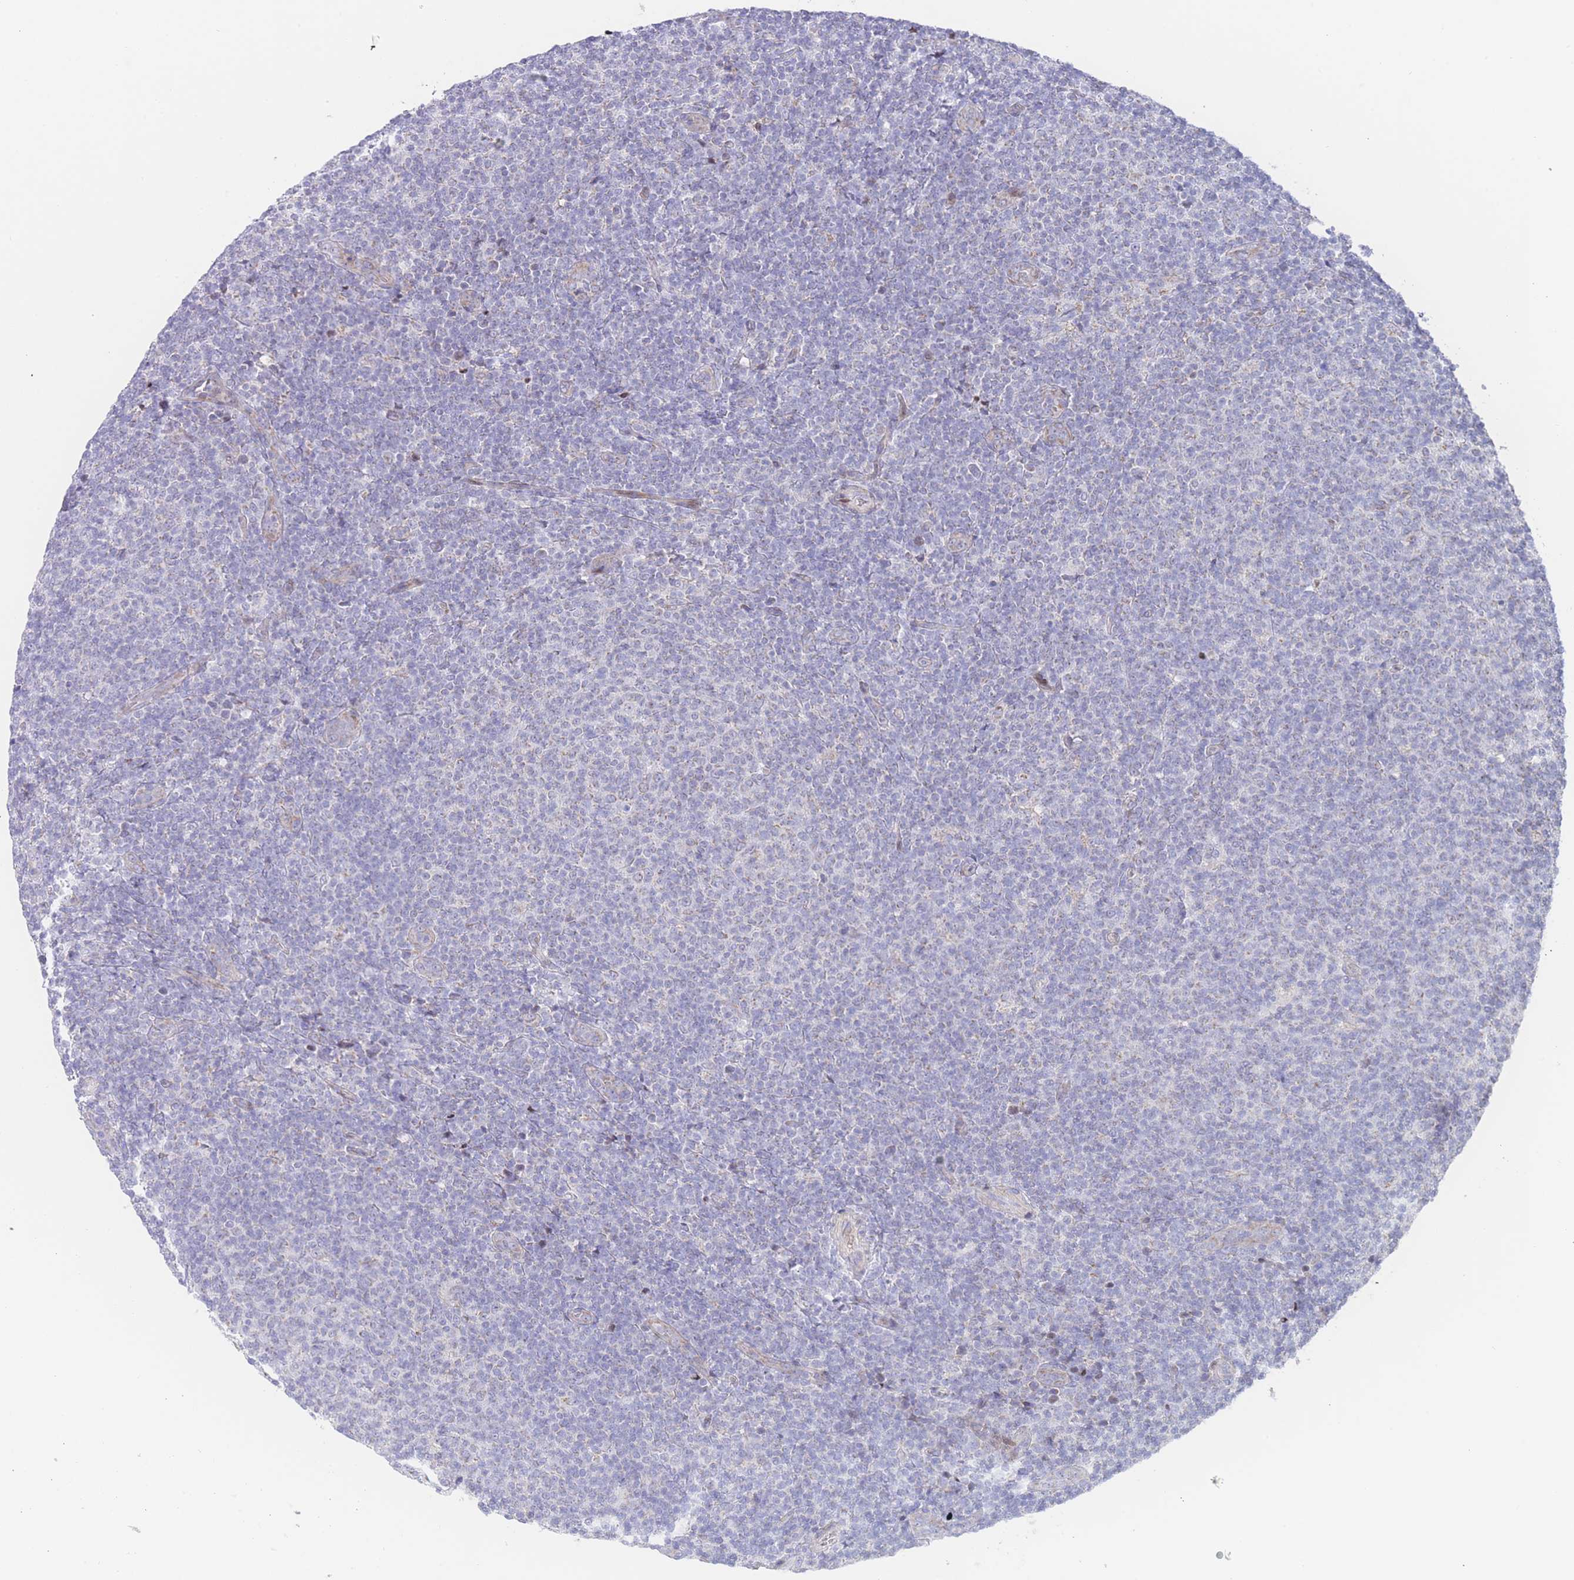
{"staining": {"intensity": "negative", "quantity": "none", "location": "none"}, "tissue": "lymphoma", "cell_type": "Tumor cells", "image_type": "cancer", "snomed": [{"axis": "morphology", "description": "Malignant lymphoma, non-Hodgkin's type, Low grade"}, {"axis": "topography", "description": "Lymph node"}], "caption": "Immunohistochemistry micrograph of low-grade malignant lymphoma, non-Hodgkin's type stained for a protein (brown), which reveals no positivity in tumor cells. (Stains: DAB immunohistochemistry (IHC) with hematoxylin counter stain, Microscopy: brightfield microscopy at high magnification).", "gene": "GPAM", "patient": {"sex": "male", "age": 66}}